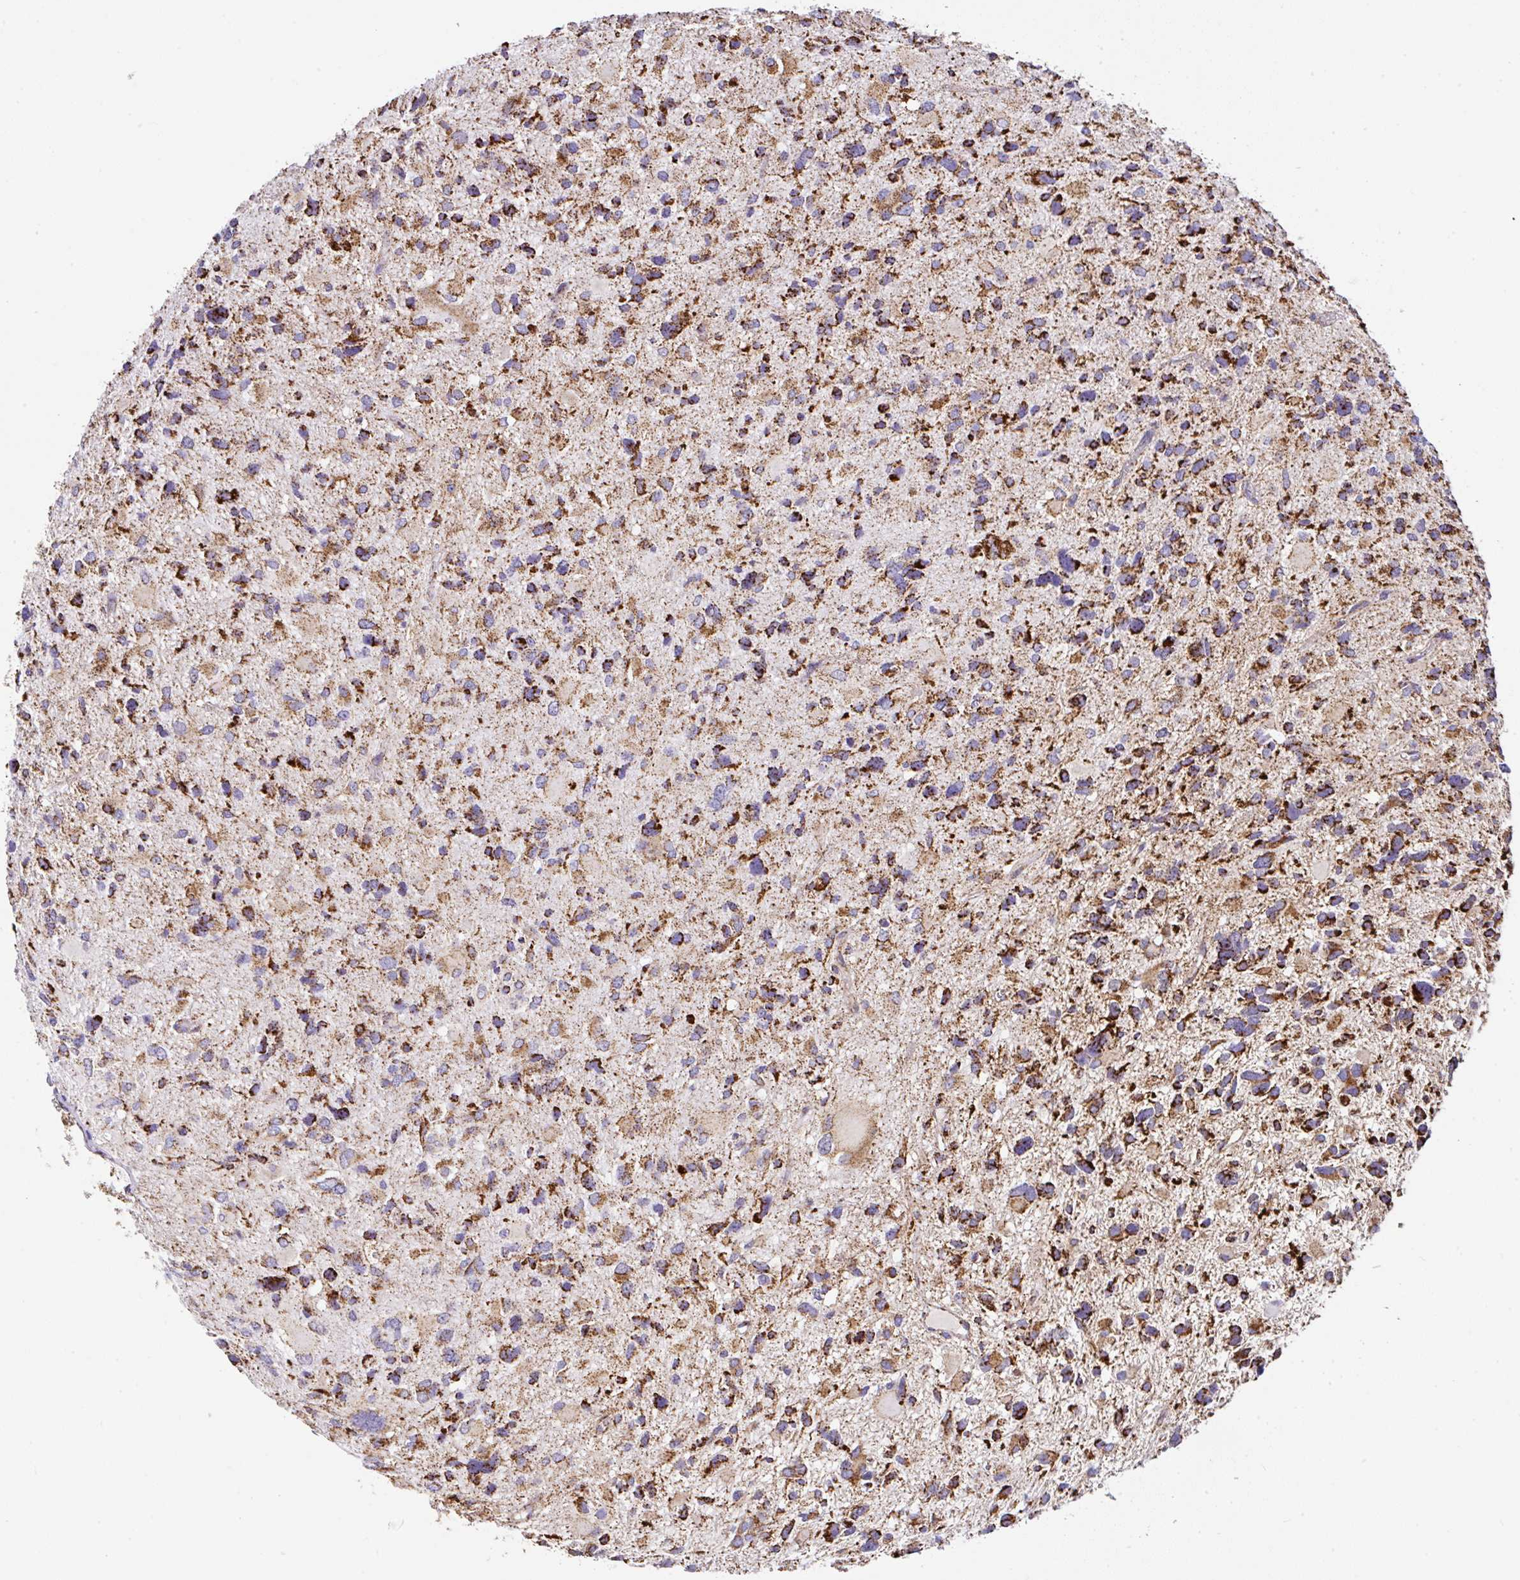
{"staining": {"intensity": "strong", "quantity": ">75%", "location": "cytoplasmic/membranous"}, "tissue": "glioma", "cell_type": "Tumor cells", "image_type": "cancer", "snomed": [{"axis": "morphology", "description": "Glioma, malignant, High grade"}, {"axis": "topography", "description": "Brain"}], "caption": "Immunohistochemical staining of human glioma reveals high levels of strong cytoplasmic/membranous positivity in about >75% of tumor cells.", "gene": "ANKRD33B", "patient": {"sex": "female", "age": 11}}